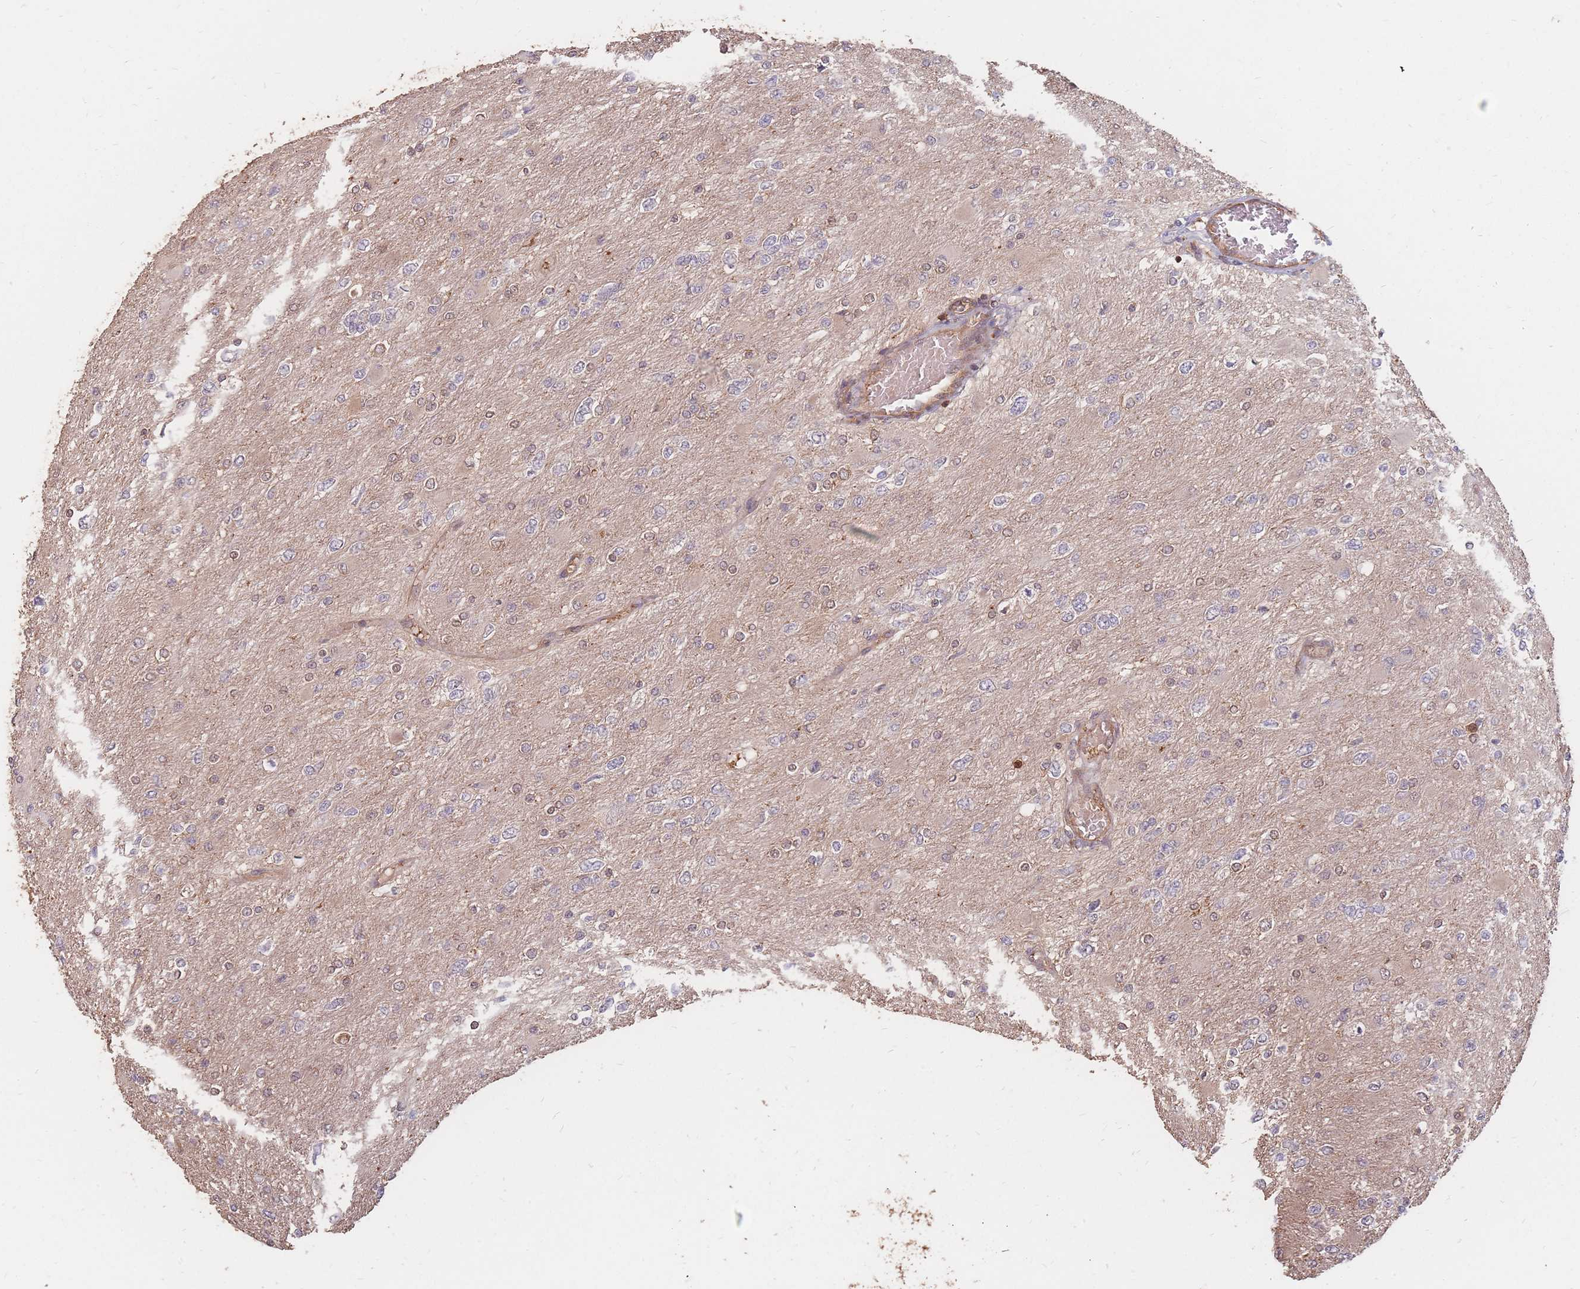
{"staining": {"intensity": "weak", "quantity": "25%-75%", "location": "cytoplasmic/membranous"}, "tissue": "glioma", "cell_type": "Tumor cells", "image_type": "cancer", "snomed": [{"axis": "morphology", "description": "Glioma, malignant, High grade"}, {"axis": "topography", "description": "Cerebral cortex"}], "caption": "Immunohistochemical staining of glioma demonstrates low levels of weak cytoplasmic/membranous protein staining in about 25%-75% of tumor cells. Using DAB (3,3'-diaminobenzidine) (brown) and hematoxylin (blue) stains, captured at high magnification using brightfield microscopy.", "gene": "PLS3", "patient": {"sex": "female", "age": 36}}